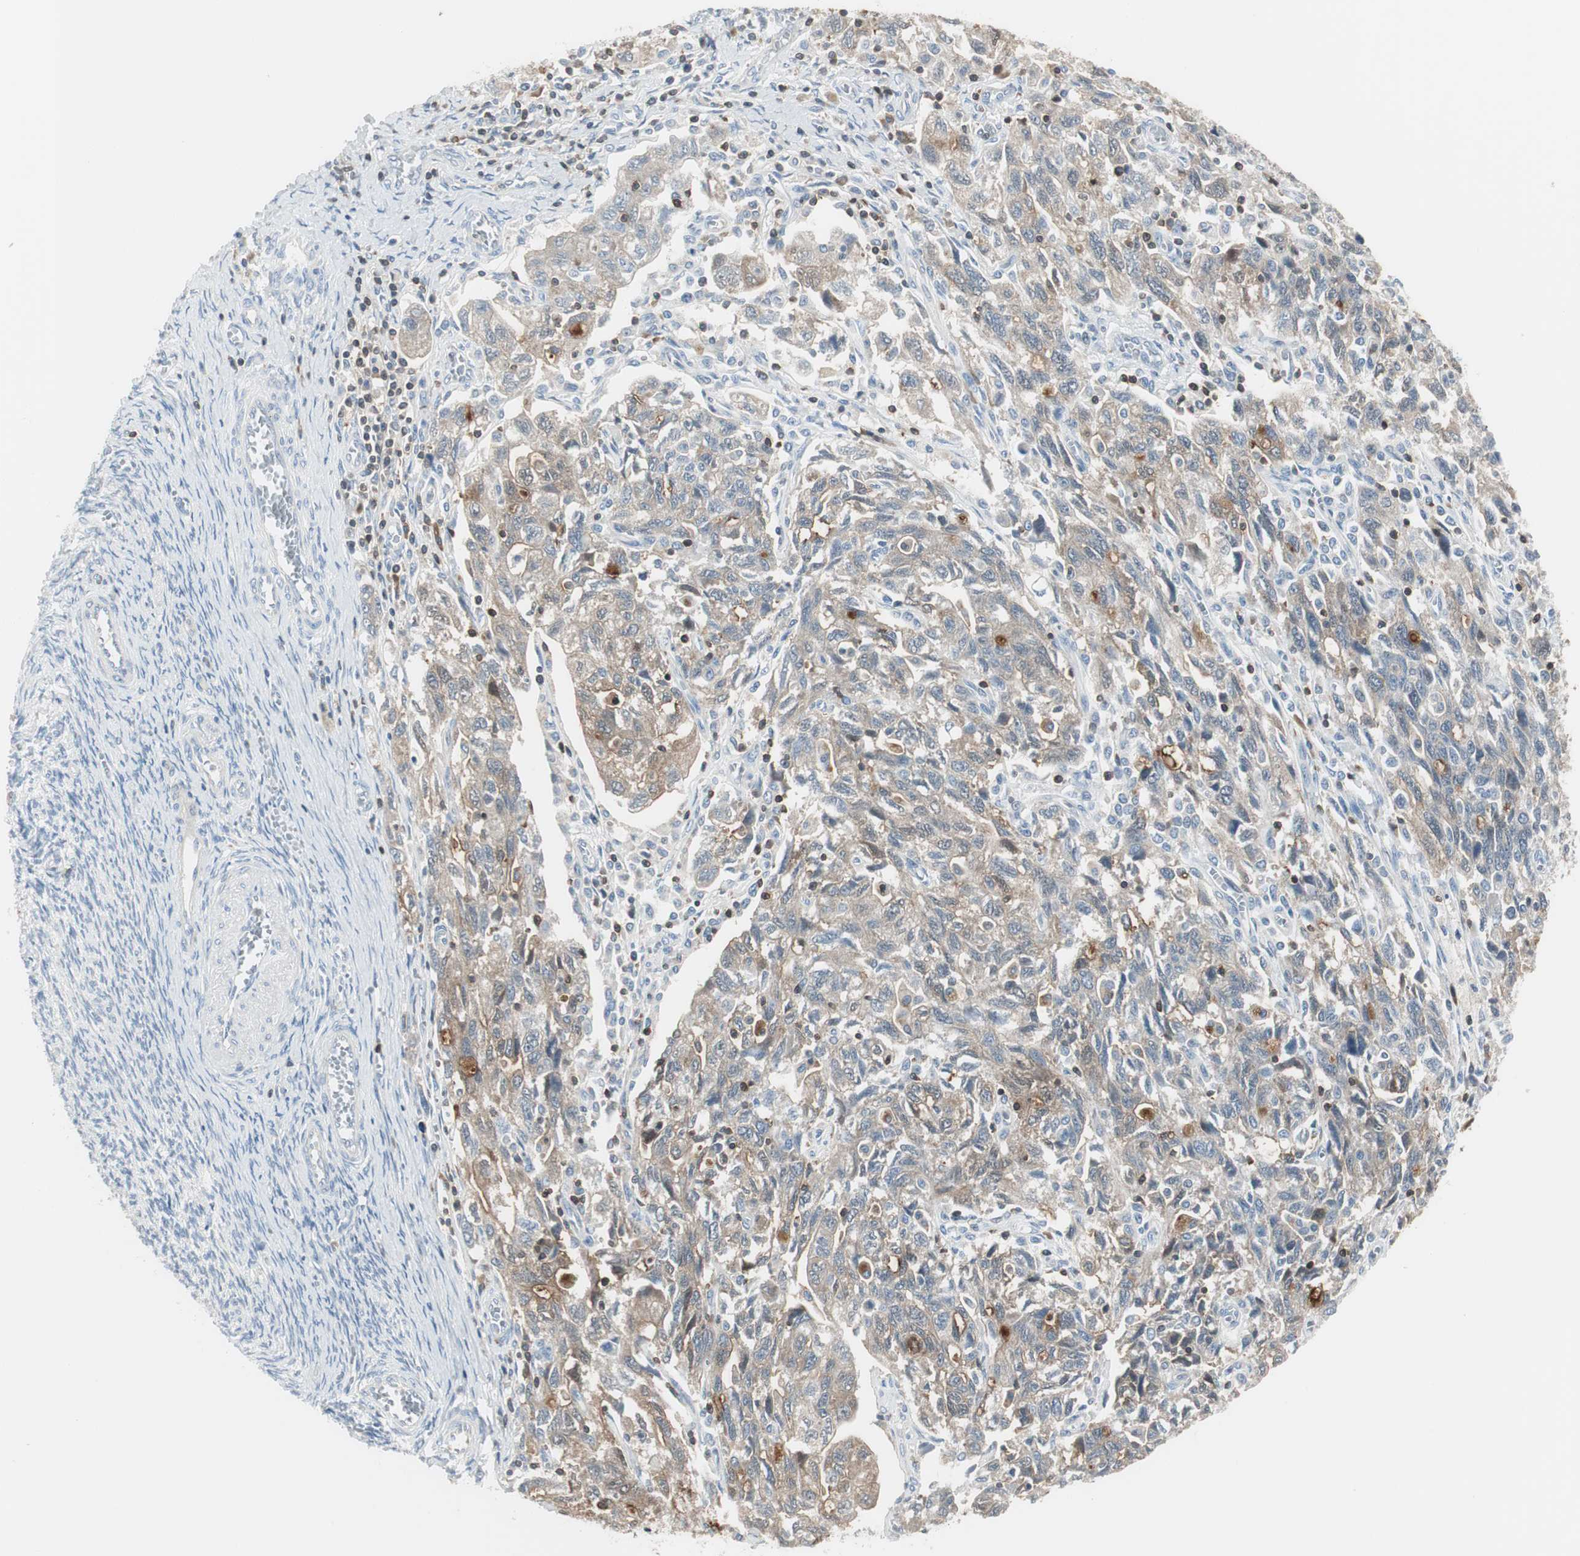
{"staining": {"intensity": "moderate", "quantity": ">75%", "location": "cytoplasmic/membranous"}, "tissue": "ovarian cancer", "cell_type": "Tumor cells", "image_type": "cancer", "snomed": [{"axis": "morphology", "description": "Carcinoma, NOS"}, {"axis": "morphology", "description": "Cystadenocarcinoma, serous, NOS"}, {"axis": "topography", "description": "Ovary"}], "caption": "Immunohistochemistry histopathology image of neoplastic tissue: human ovarian cancer (serous cystadenocarcinoma) stained using IHC reveals medium levels of moderate protein expression localized specifically in the cytoplasmic/membranous of tumor cells, appearing as a cytoplasmic/membranous brown color.", "gene": "SLC9A3R1", "patient": {"sex": "female", "age": 69}}